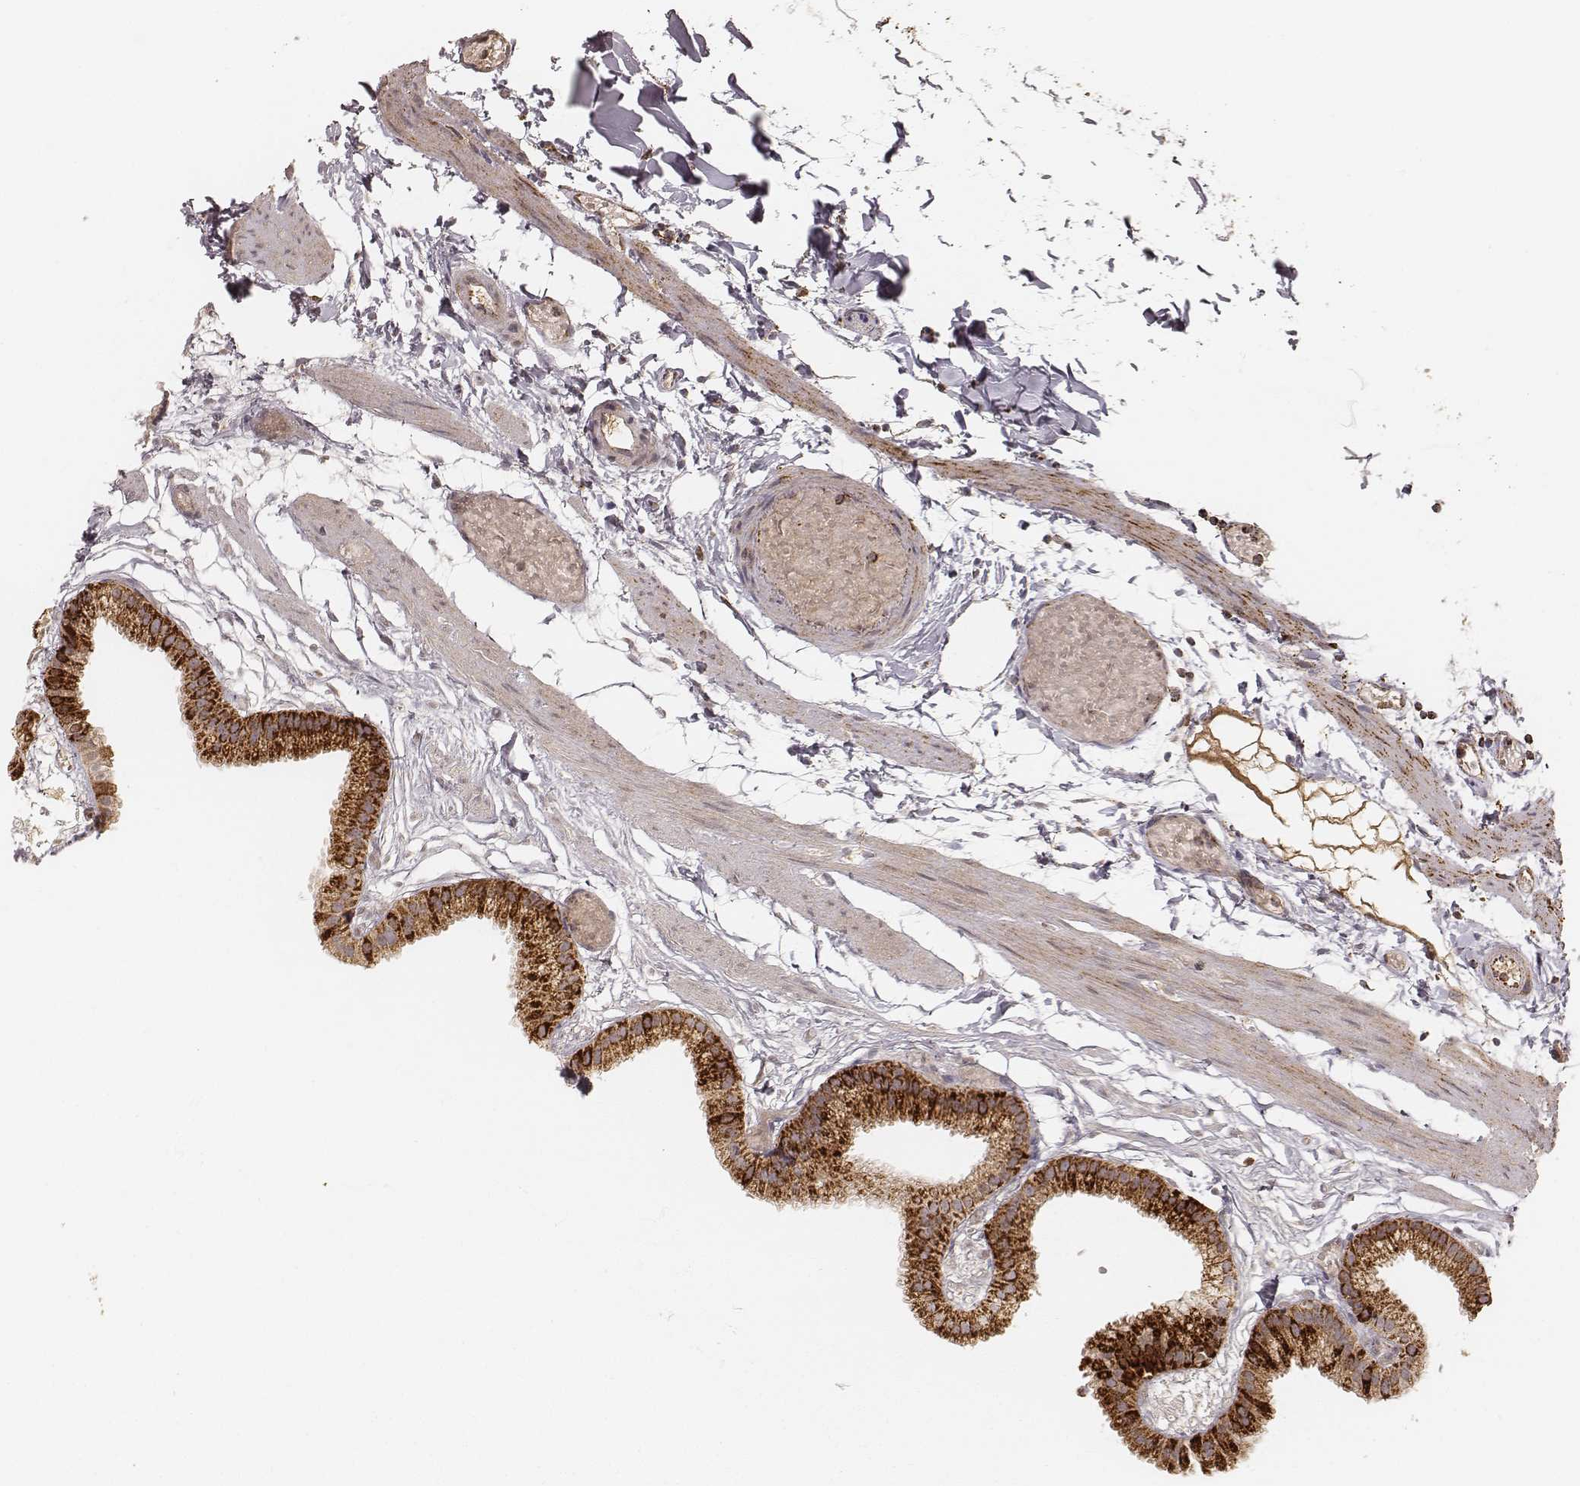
{"staining": {"intensity": "strong", "quantity": ">75%", "location": "cytoplasmic/membranous"}, "tissue": "gallbladder", "cell_type": "Glandular cells", "image_type": "normal", "snomed": [{"axis": "morphology", "description": "Normal tissue, NOS"}, {"axis": "topography", "description": "Gallbladder"}], "caption": "Protein staining demonstrates strong cytoplasmic/membranous positivity in about >75% of glandular cells in normal gallbladder. (IHC, brightfield microscopy, high magnification).", "gene": "CS", "patient": {"sex": "female", "age": 45}}